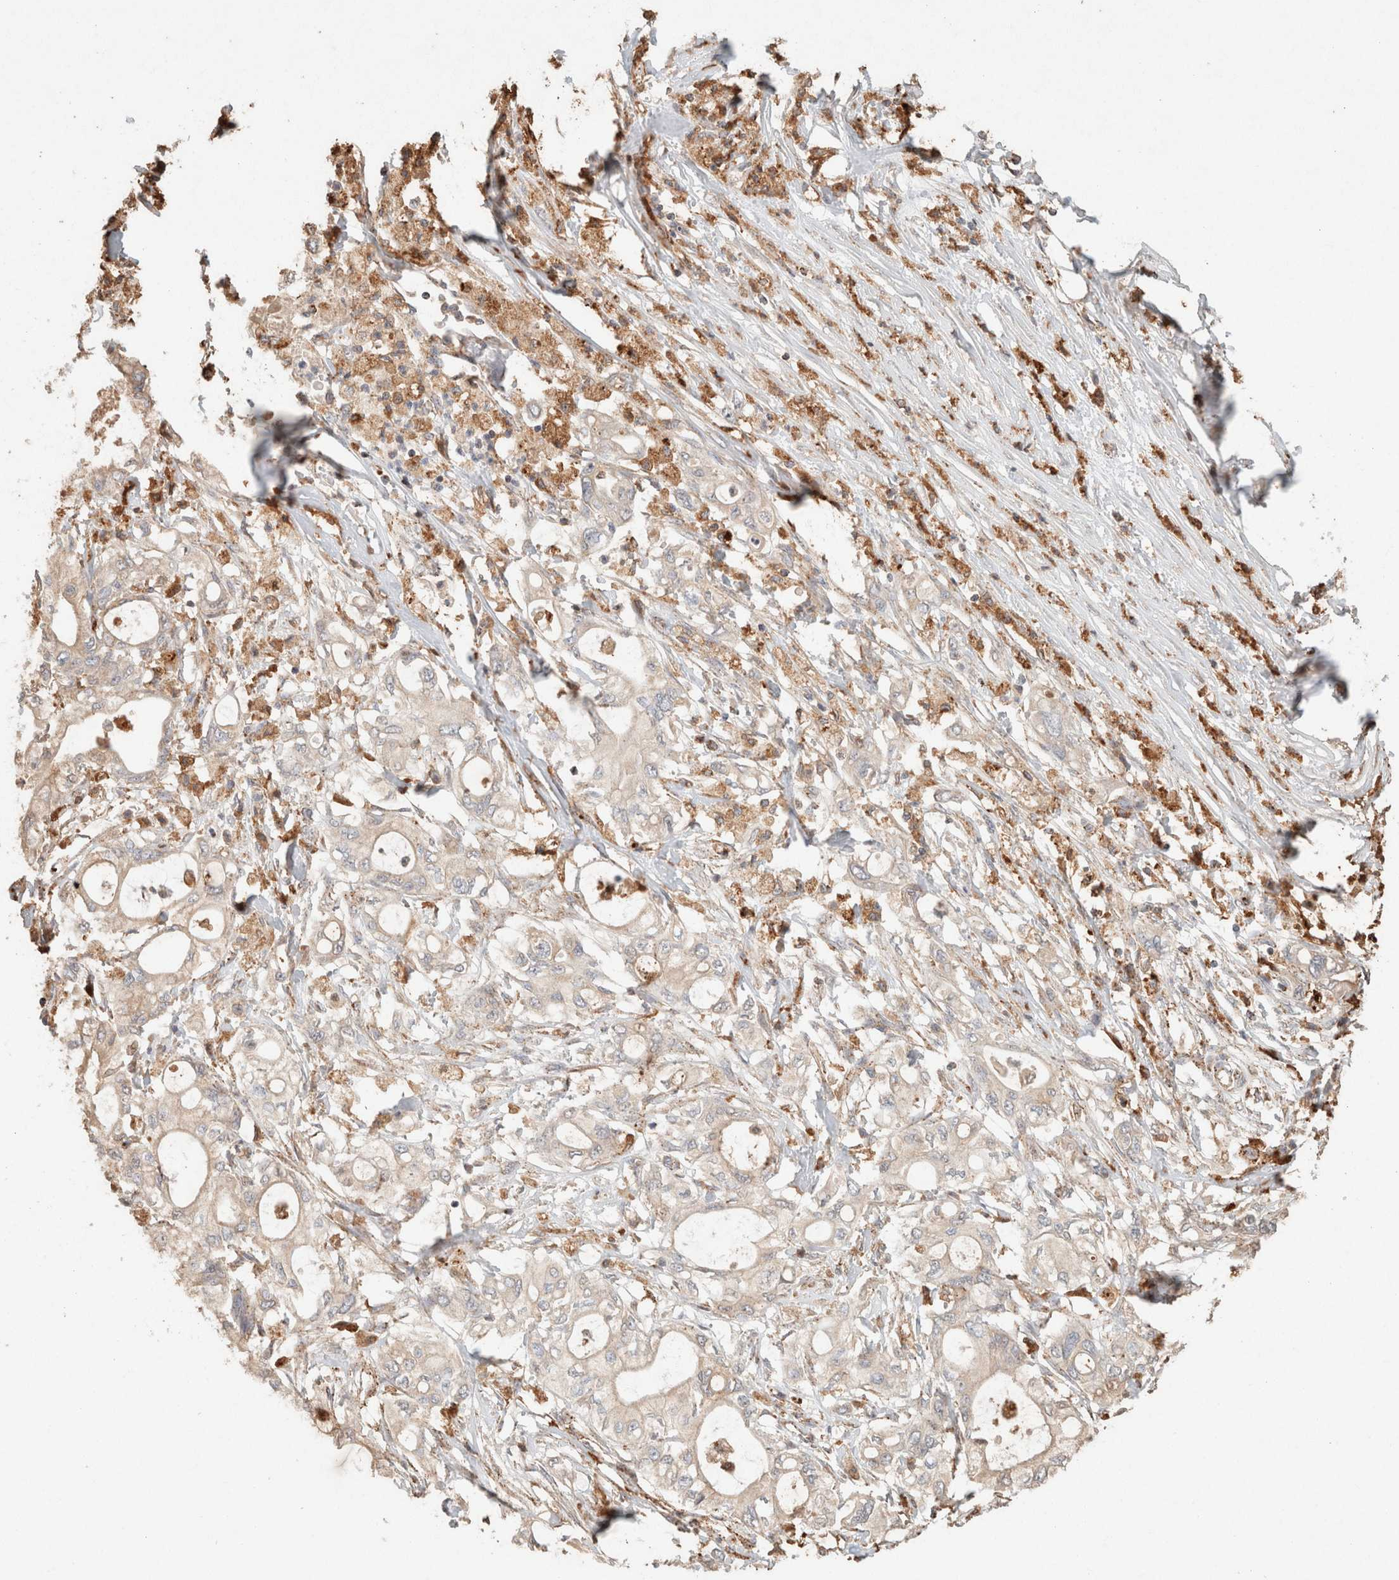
{"staining": {"intensity": "weak", "quantity": "<25%", "location": "cytoplasmic/membranous"}, "tissue": "pancreatic cancer", "cell_type": "Tumor cells", "image_type": "cancer", "snomed": [{"axis": "morphology", "description": "Adenocarcinoma, NOS"}, {"axis": "topography", "description": "Pancreas"}], "caption": "Tumor cells are negative for protein expression in human adenocarcinoma (pancreatic).", "gene": "CTSC", "patient": {"sex": "male", "age": 79}}